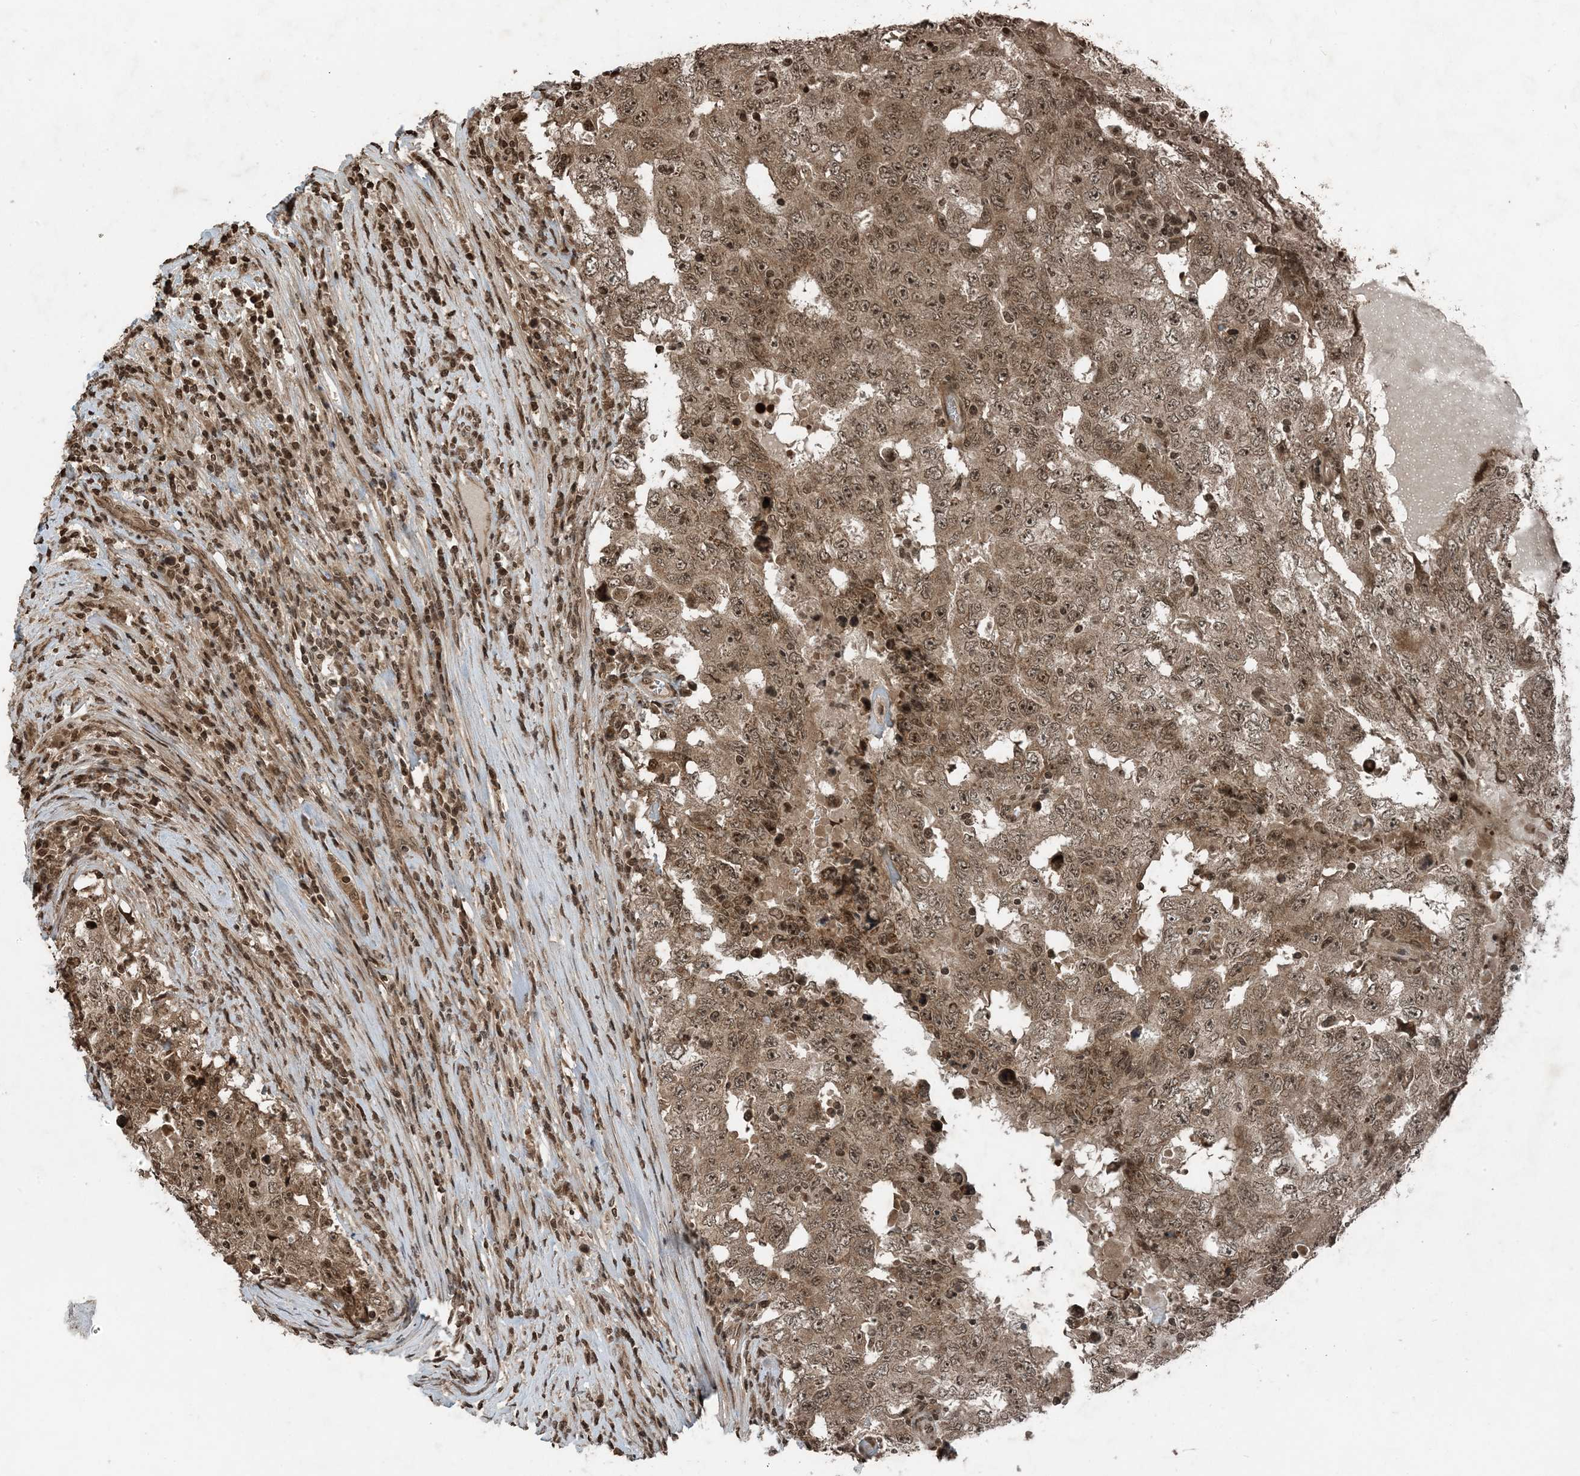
{"staining": {"intensity": "moderate", "quantity": ">75%", "location": "cytoplasmic/membranous,nuclear"}, "tissue": "testis cancer", "cell_type": "Tumor cells", "image_type": "cancer", "snomed": [{"axis": "morphology", "description": "Carcinoma, Embryonal, NOS"}, {"axis": "topography", "description": "Testis"}], "caption": "Tumor cells reveal moderate cytoplasmic/membranous and nuclear positivity in about >75% of cells in testis embryonal carcinoma. (DAB (3,3'-diaminobenzidine) IHC, brown staining for protein, blue staining for nuclei).", "gene": "ZFAND2B", "patient": {"sex": "male", "age": 26}}